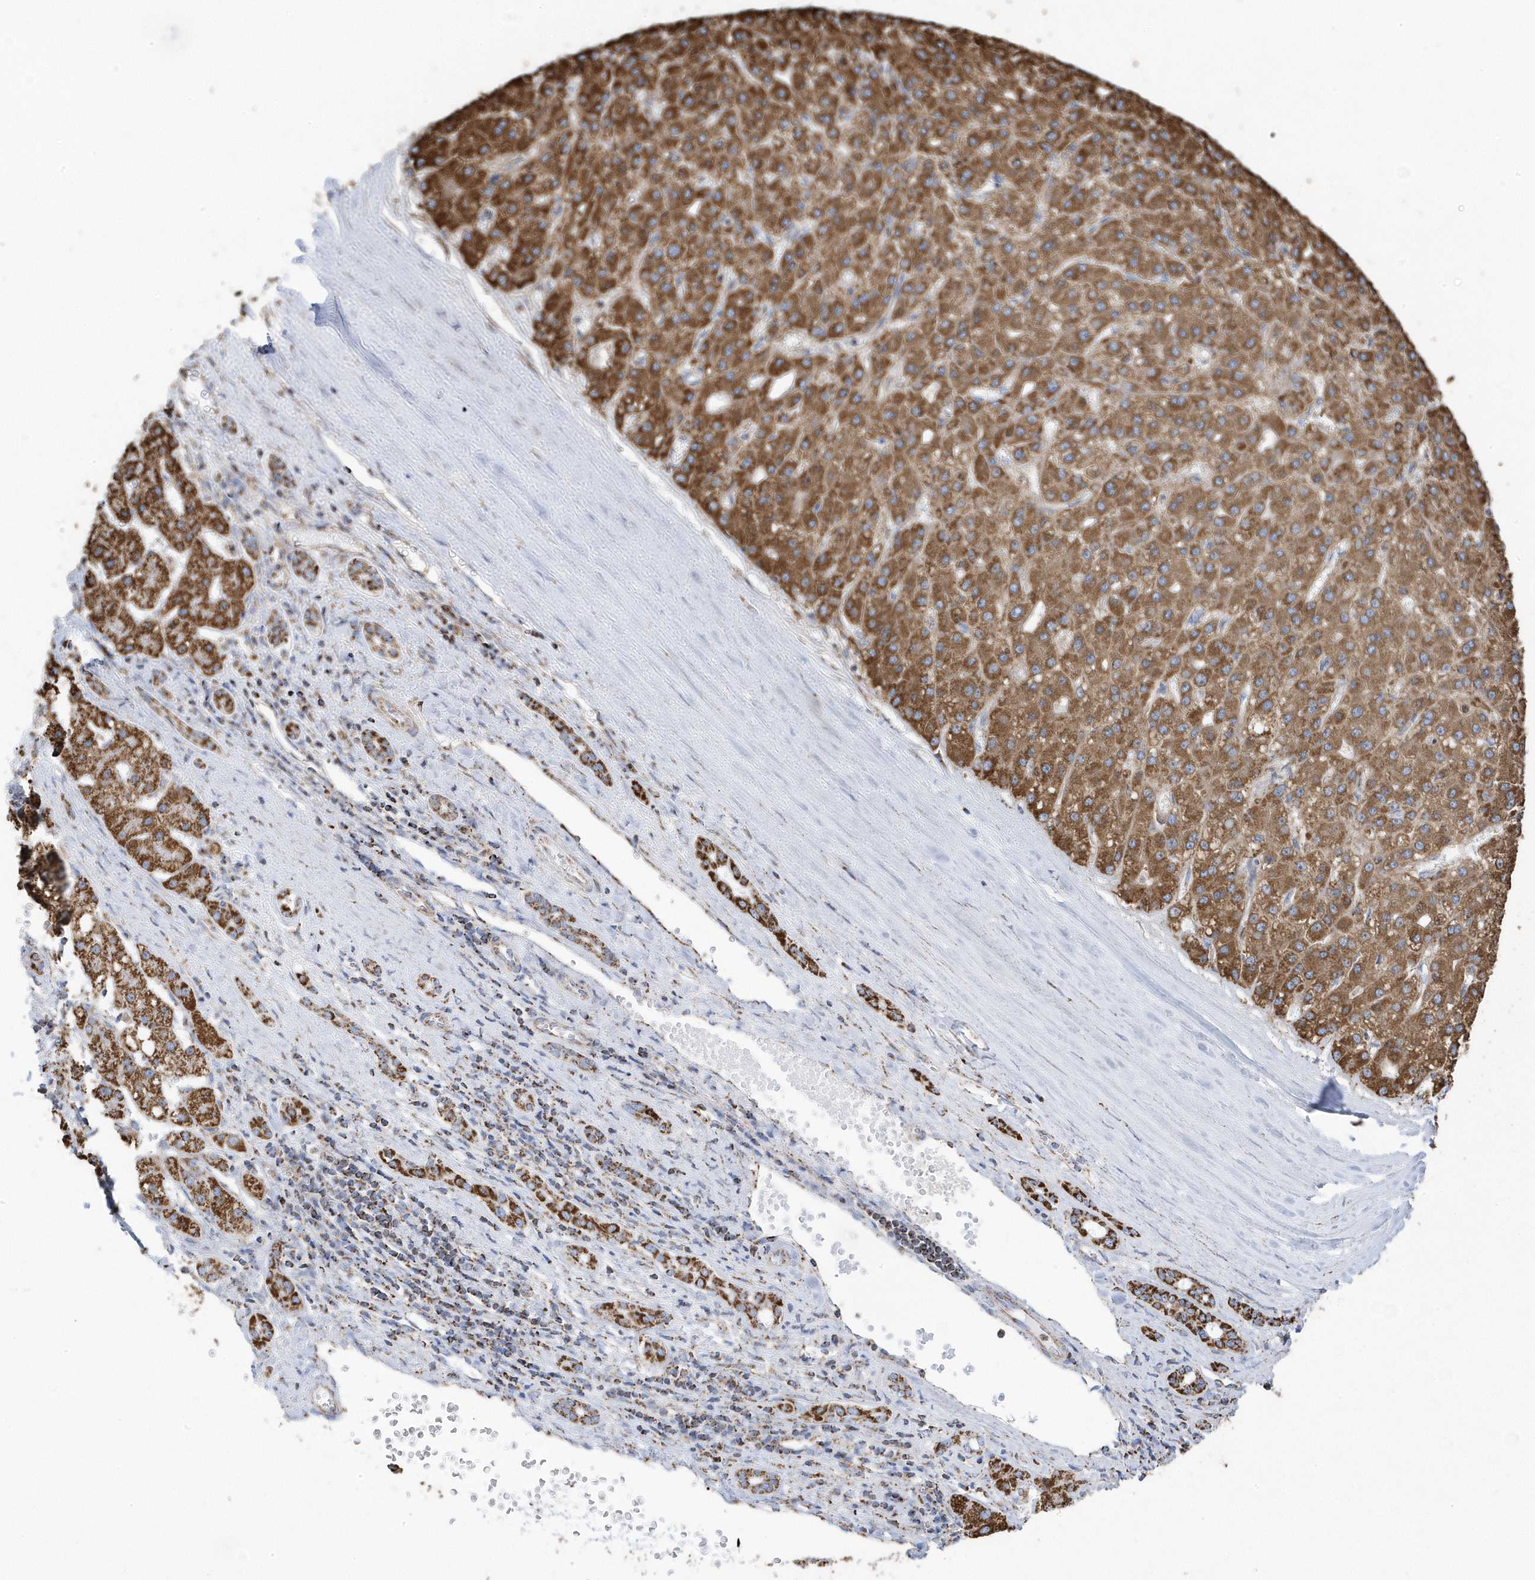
{"staining": {"intensity": "moderate", "quantity": ">75%", "location": "cytoplasmic/membranous"}, "tissue": "liver cancer", "cell_type": "Tumor cells", "image_type": "cancer", "snomed": [{"axis": "morphology", "description": "Carcinoma, Hepatocellular, NOS"}, {"axis": "topography", "description": "Liver"}], "caption": "Immunohistochemistry (IHC) of human liver hepatocellular carcinoma exhibits medium levels of moderate cytoplasmic/membranous positivity in about >75% of tumor cells.", "gene": "GTPBP8", "patient": {"sex": "male", "age": 67}}